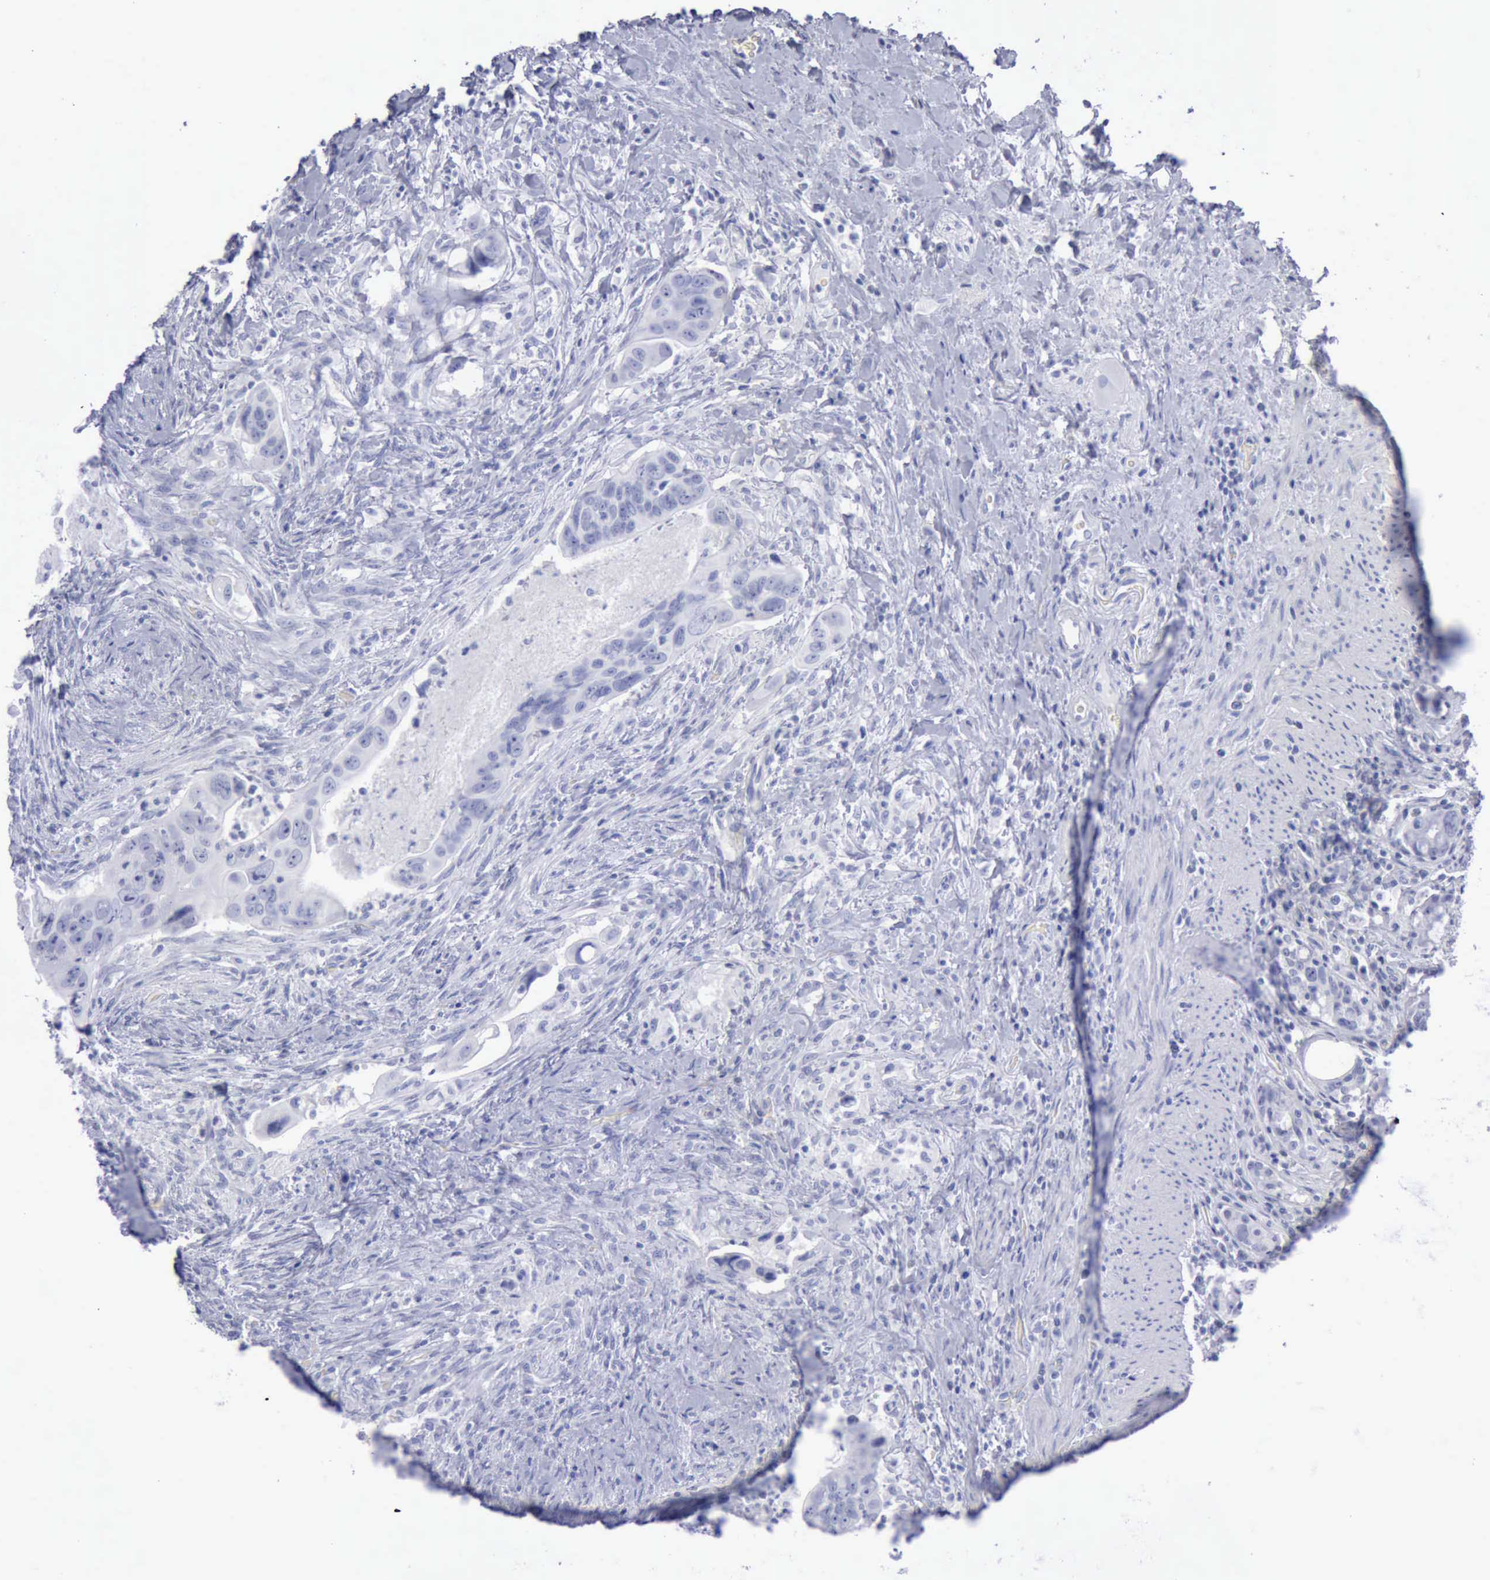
{"staining": {"intensity": "negative", "quantity": "none", "location": "none"}, "tissue": "colorectal cancer", "cell_type": "Tumor cells", "image_type": "cancer", "snomed": [{"axis": "morphology", "description": "Adenocarcinoma, NOS"}, {"axis": "topography", "description": "Rectum"}], "caption": "IHC histopathology image of neoplastic tissue: colorectal cancer (adenocarcinoma) stained with DAB (3,3'-diaminobenzidine) displays no significant protein expression in tumor cells. The staining was performed using DAB to visualize the protein expression in brown, while the nuclei were stained in blue with hematoxylin (Magnification: 20x).", "gene": "KRT13", "patient": {"sex": "male", "age": 53}}